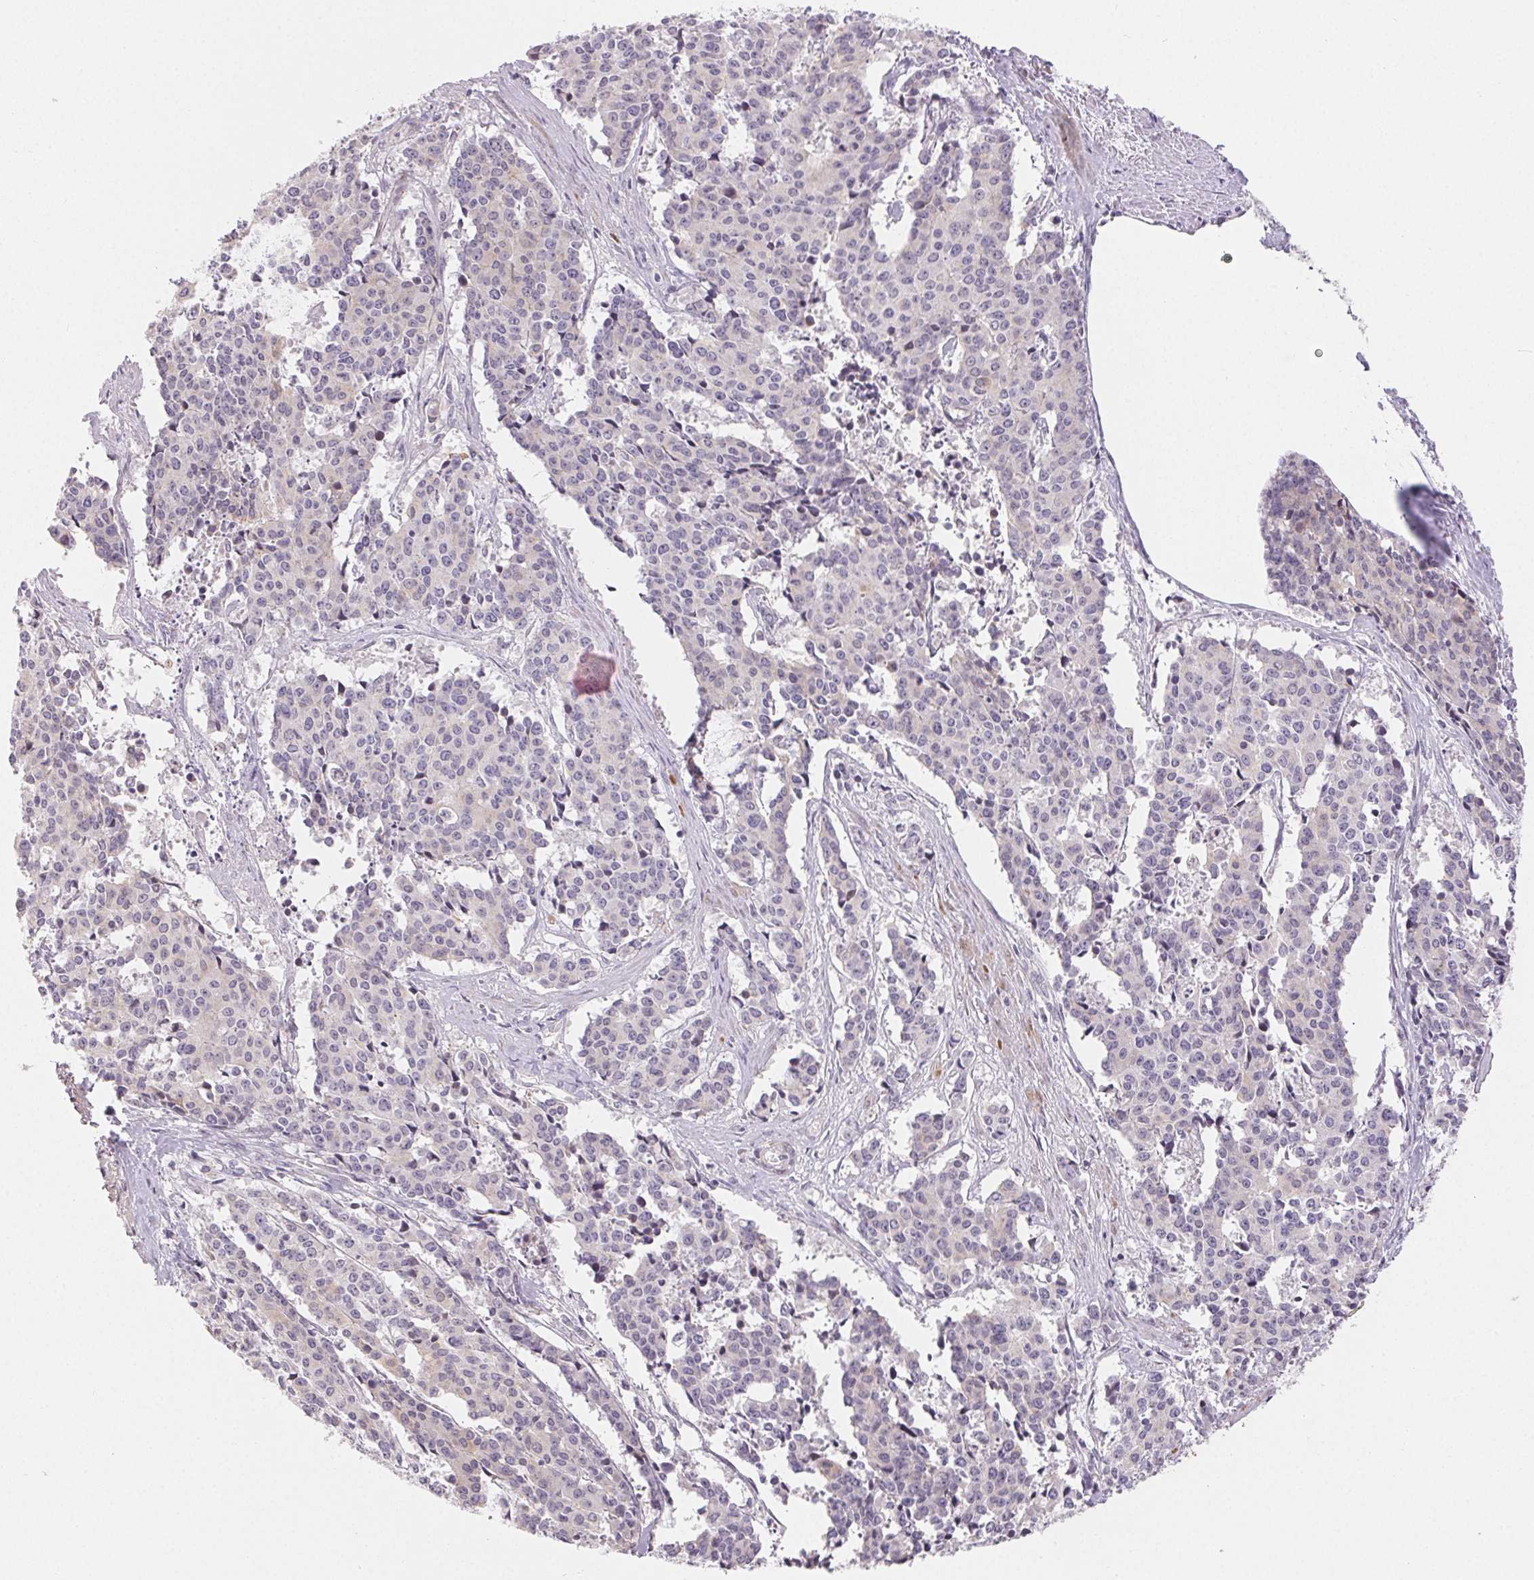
{"staining": {"intensity": "negative", "quantity": "none", "location": "none"}, "tissue": "cervical cancer", "cell_type": "Tumor cells", "image_type": "cancer", "snomed": [{"axis": "morphology", "description": "Squamous cell carcinoma, NOS"}, {"axis": "topography", "description": "Cervix"}], "caption": "Image shows no significant protein staining in tumor cells of cervical cancer. (DAB immunohistochemistry (IHC) with hematoxylin counter stain).", "gene": "RPGRIP1", "patient": {"sex": "female", "age": 28}}